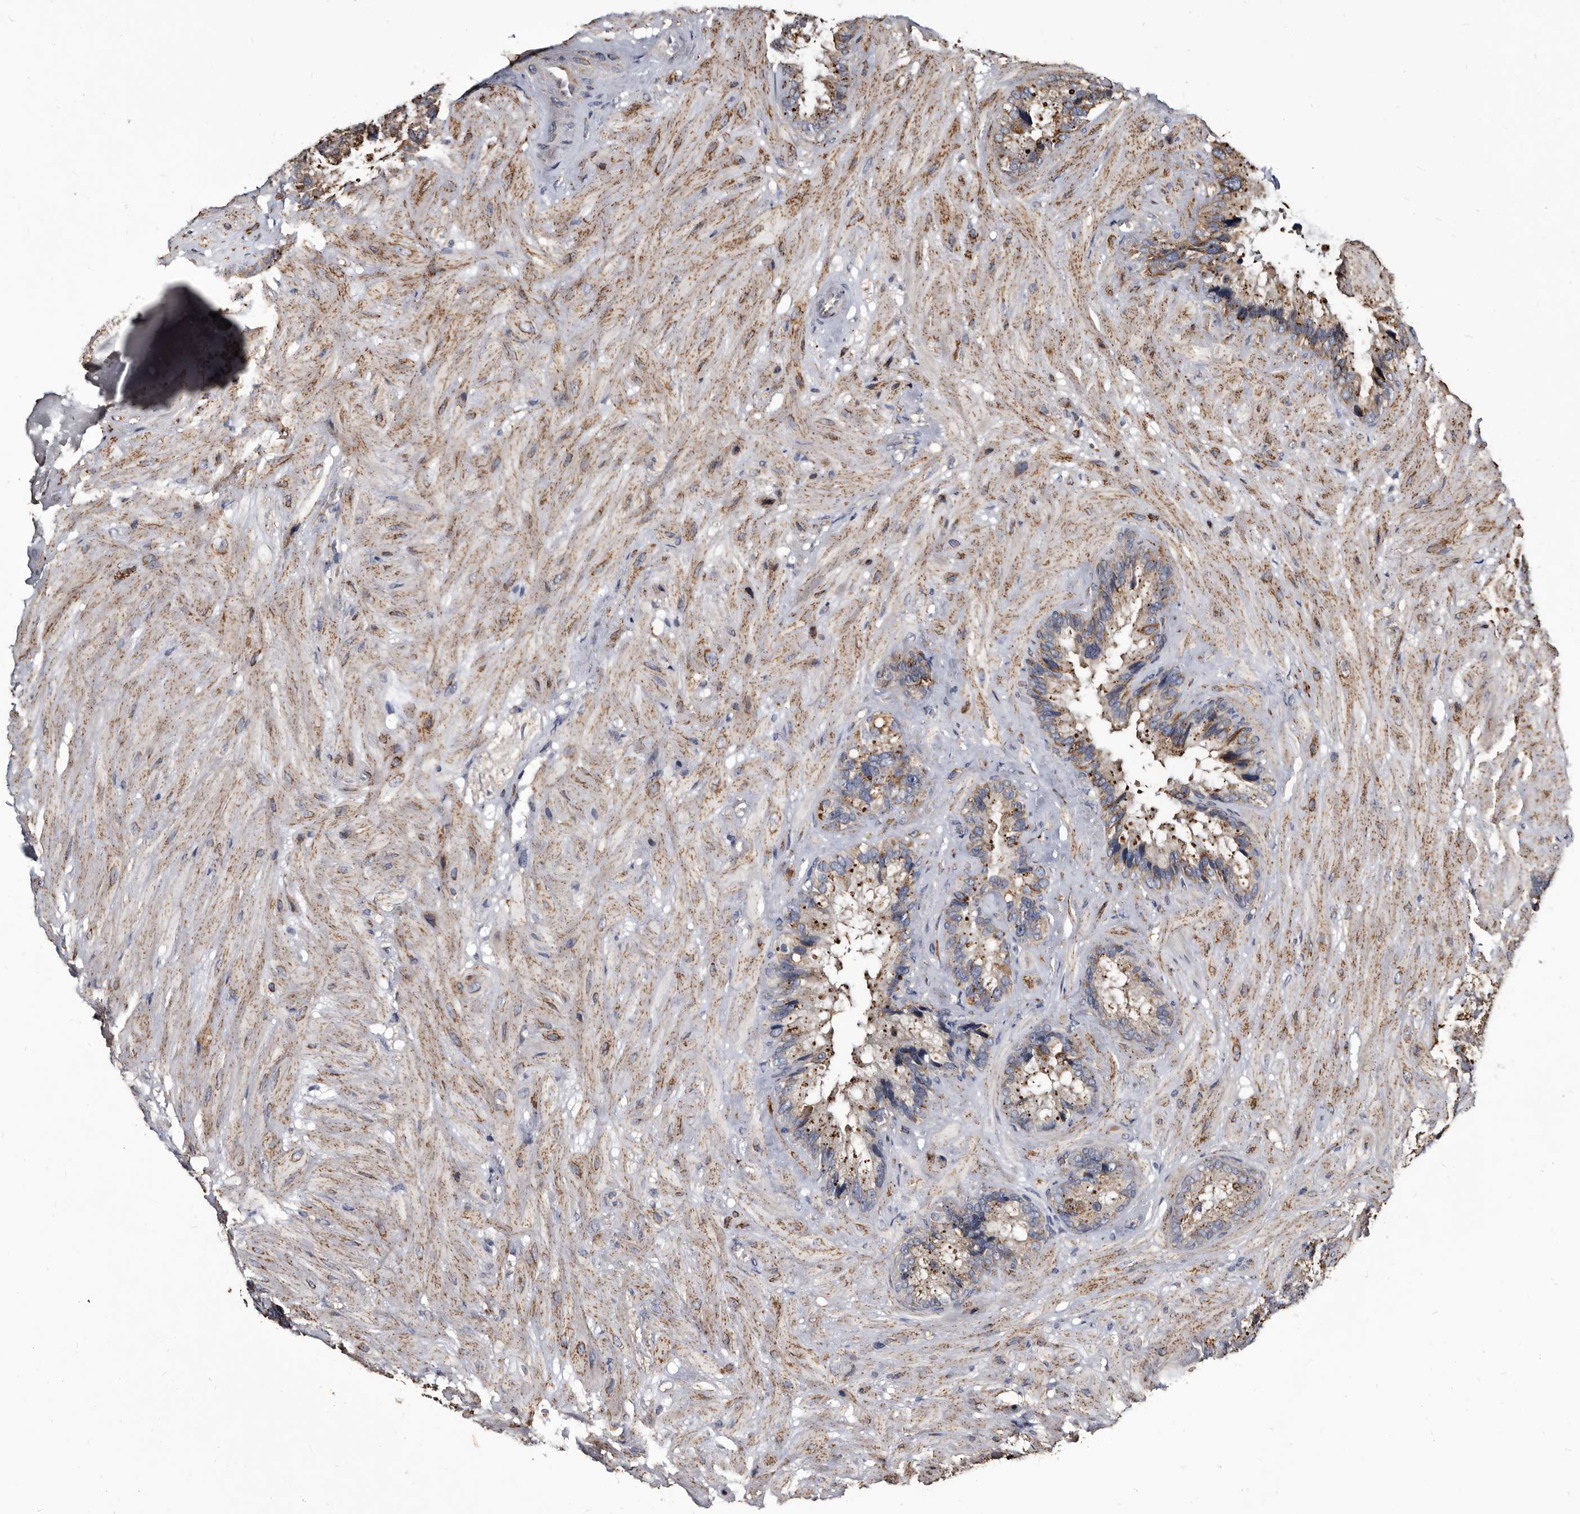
{"staining": {"intensity": "moderate", "quantity": ">75%", "location": "cytoplasmic/membranous"}, "tissue": "seminal vesicle", "cell_type": "Glandular cells", "image_type": "normal", "snomed": [{"axis": "morphology", "description": "Normal tissue, NOS"}, {"axis": "topography", "description": "Prostate"}, {"axis": "topography", "description": "Seminal veicle"}], "caption": "Immunohistochemistry of unremarkable human seminal vesicle displays medium levels of moderate cytoplasmic/membranous staining in about >75% of glandular cells. The staining is performed using DAB brown chromogen to label protein expression. The nuclei are counter-stained blue using hematoxylin.", "gene": "CTSA", "patient": {"sex": "male", "age": 68}}